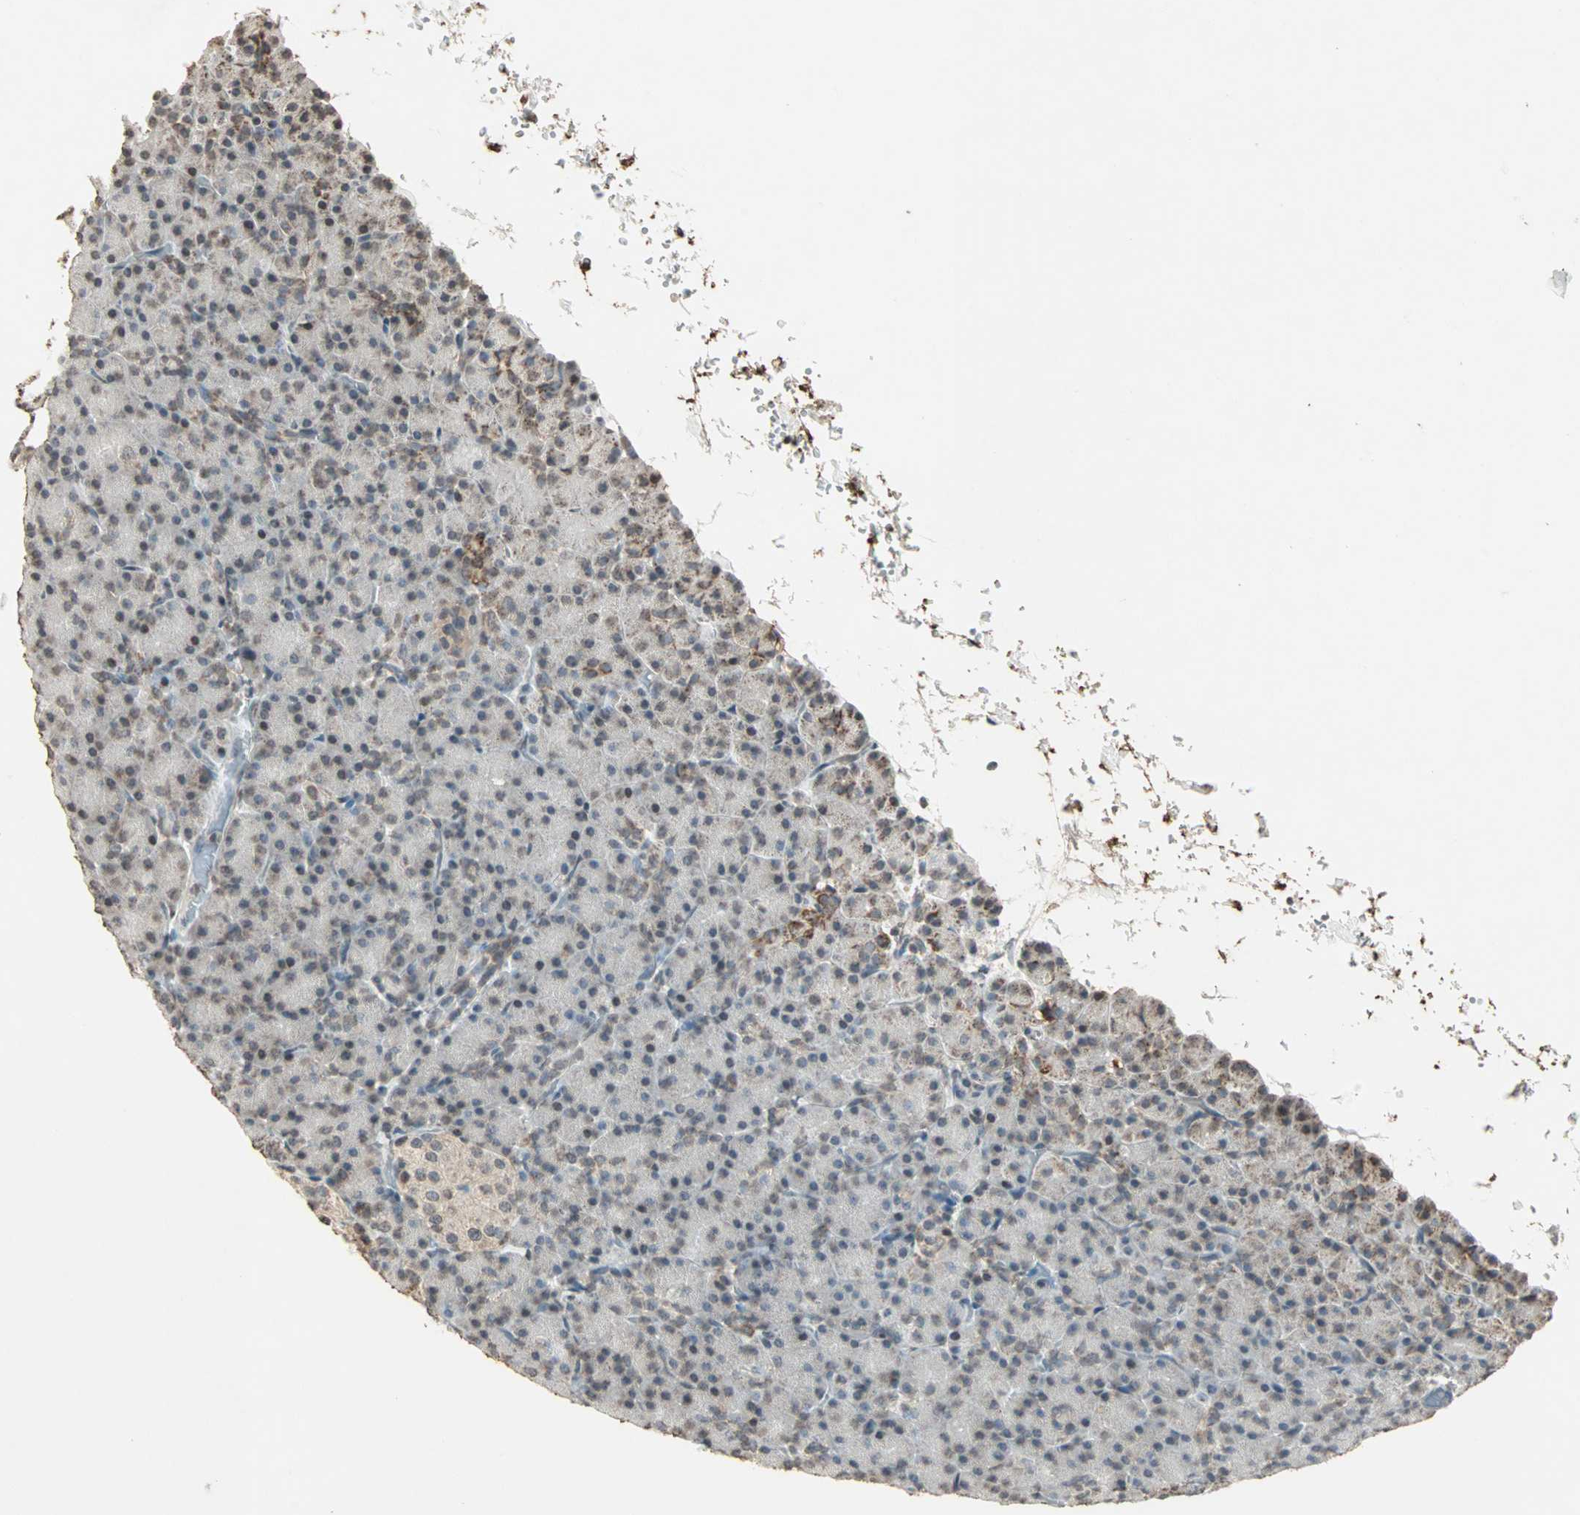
{"staining": {"intensity": "weak", "quantity": "25%-75%", "location": "cytoplasmic/membranous"}, "tissue": "pancreas", "cell_type": "Exocrine glandular cells", "image_type": "normal", "snomed": [{"axis": "morphology", "description": "Normal tissue, NOS"}, {"axis": "topography", "description": "Pancreas"}], "caption": "A brown stain shows weak cytoplasmic/membranous expression of a protein in exocrine glandular cells of normal pancreas.", "gene": "PRELID1", "patient": {"sex": "female", "age": 43}}